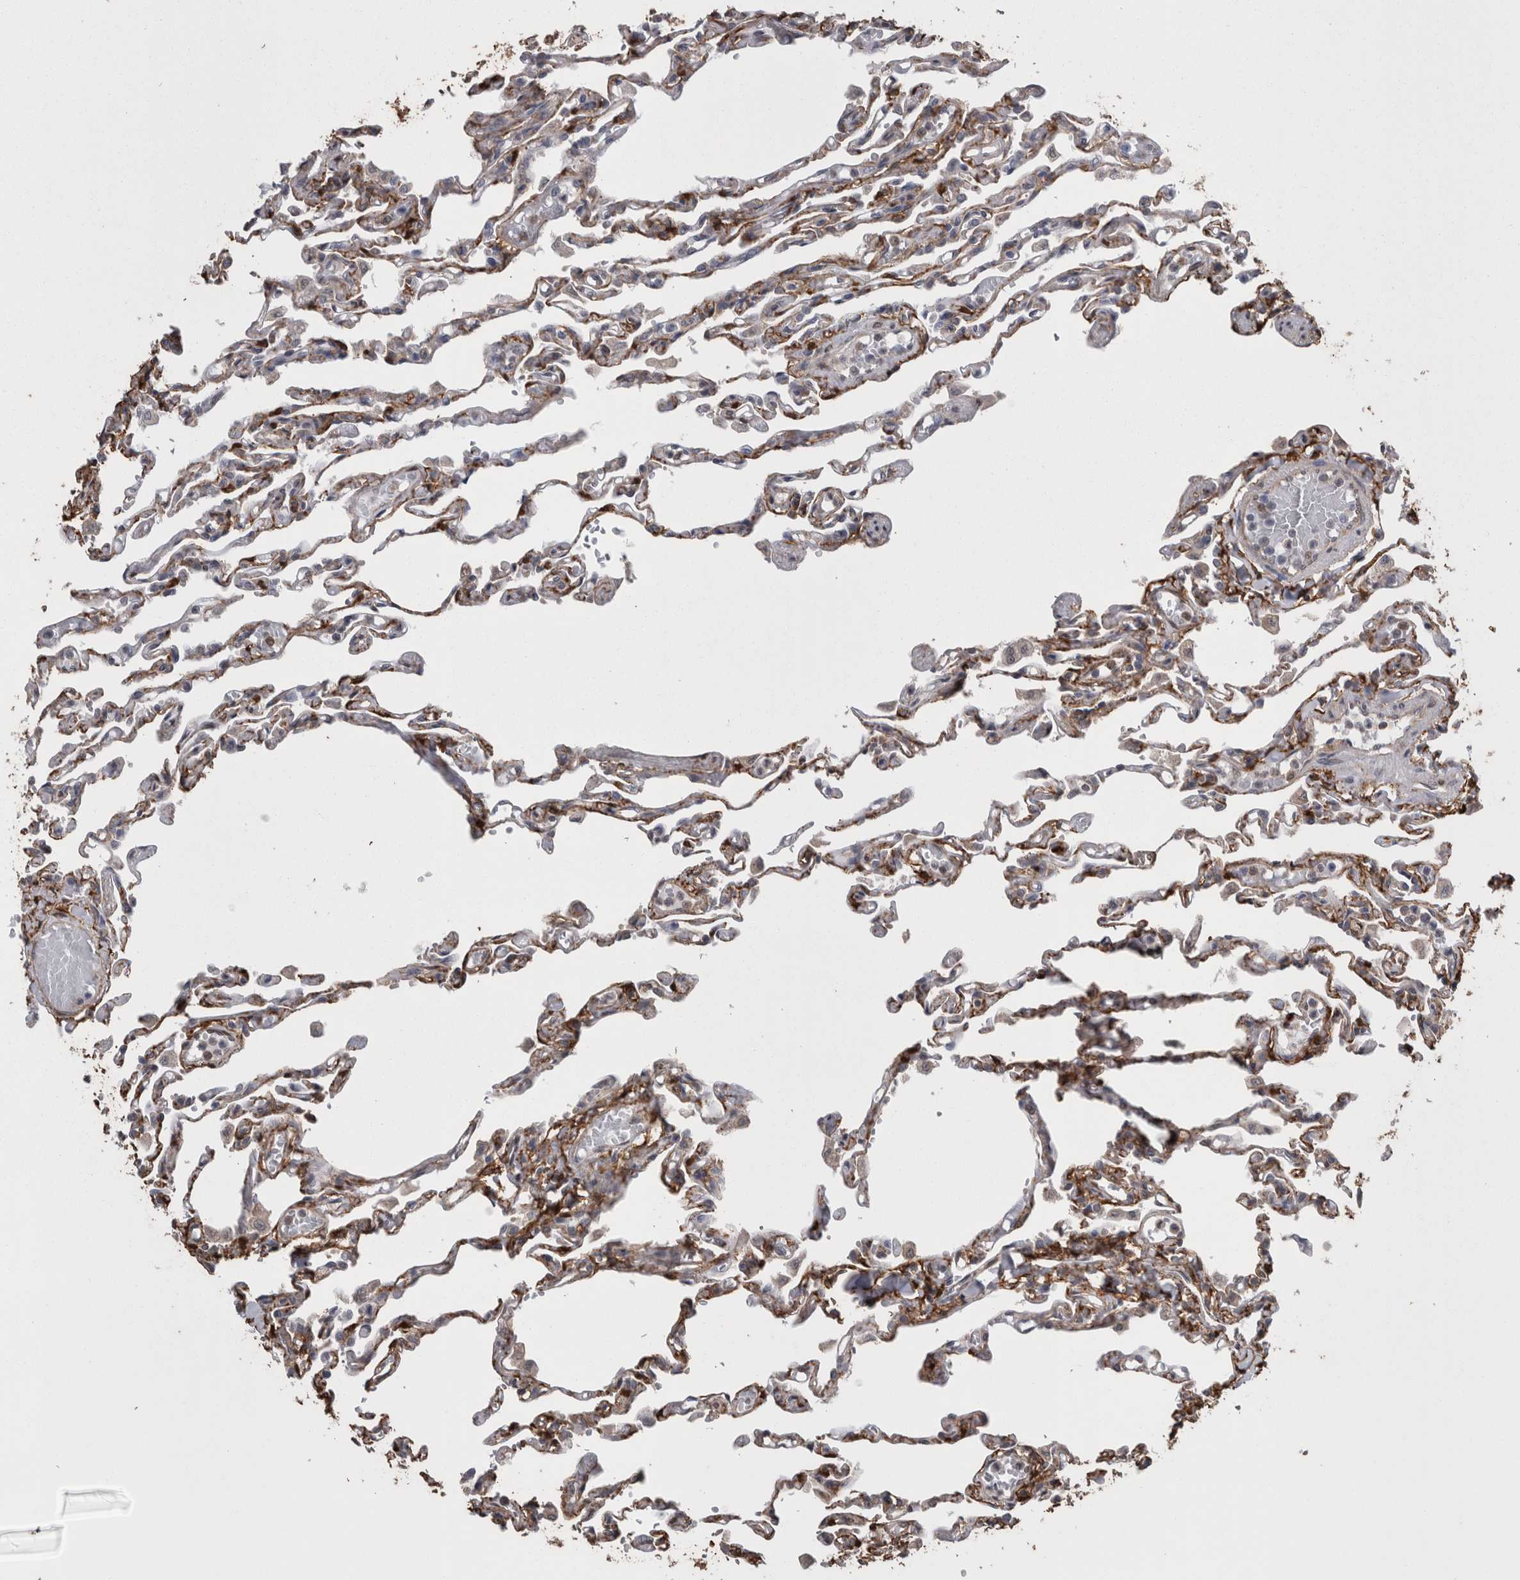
{"staining": {"intensity": "moderate", "quantity": "25%-75%", "location": "cytoplasmic/membranous"}, "tissue": "lung", "cell_type": "Alveolar cells", "image_type": "normal", "snomed": [{"axis": "morphology", "description": "Normal tissue, NOS"}, {"axis": "topography", "description": "Lung"}], "caption": "Moderate cytoplasmic/membranous positivity is present in approximately 25%-75% of alveolar cells in unremarkable lung.", "gene": "DDX6", "patient": {"sex": "male", "age": 21}}